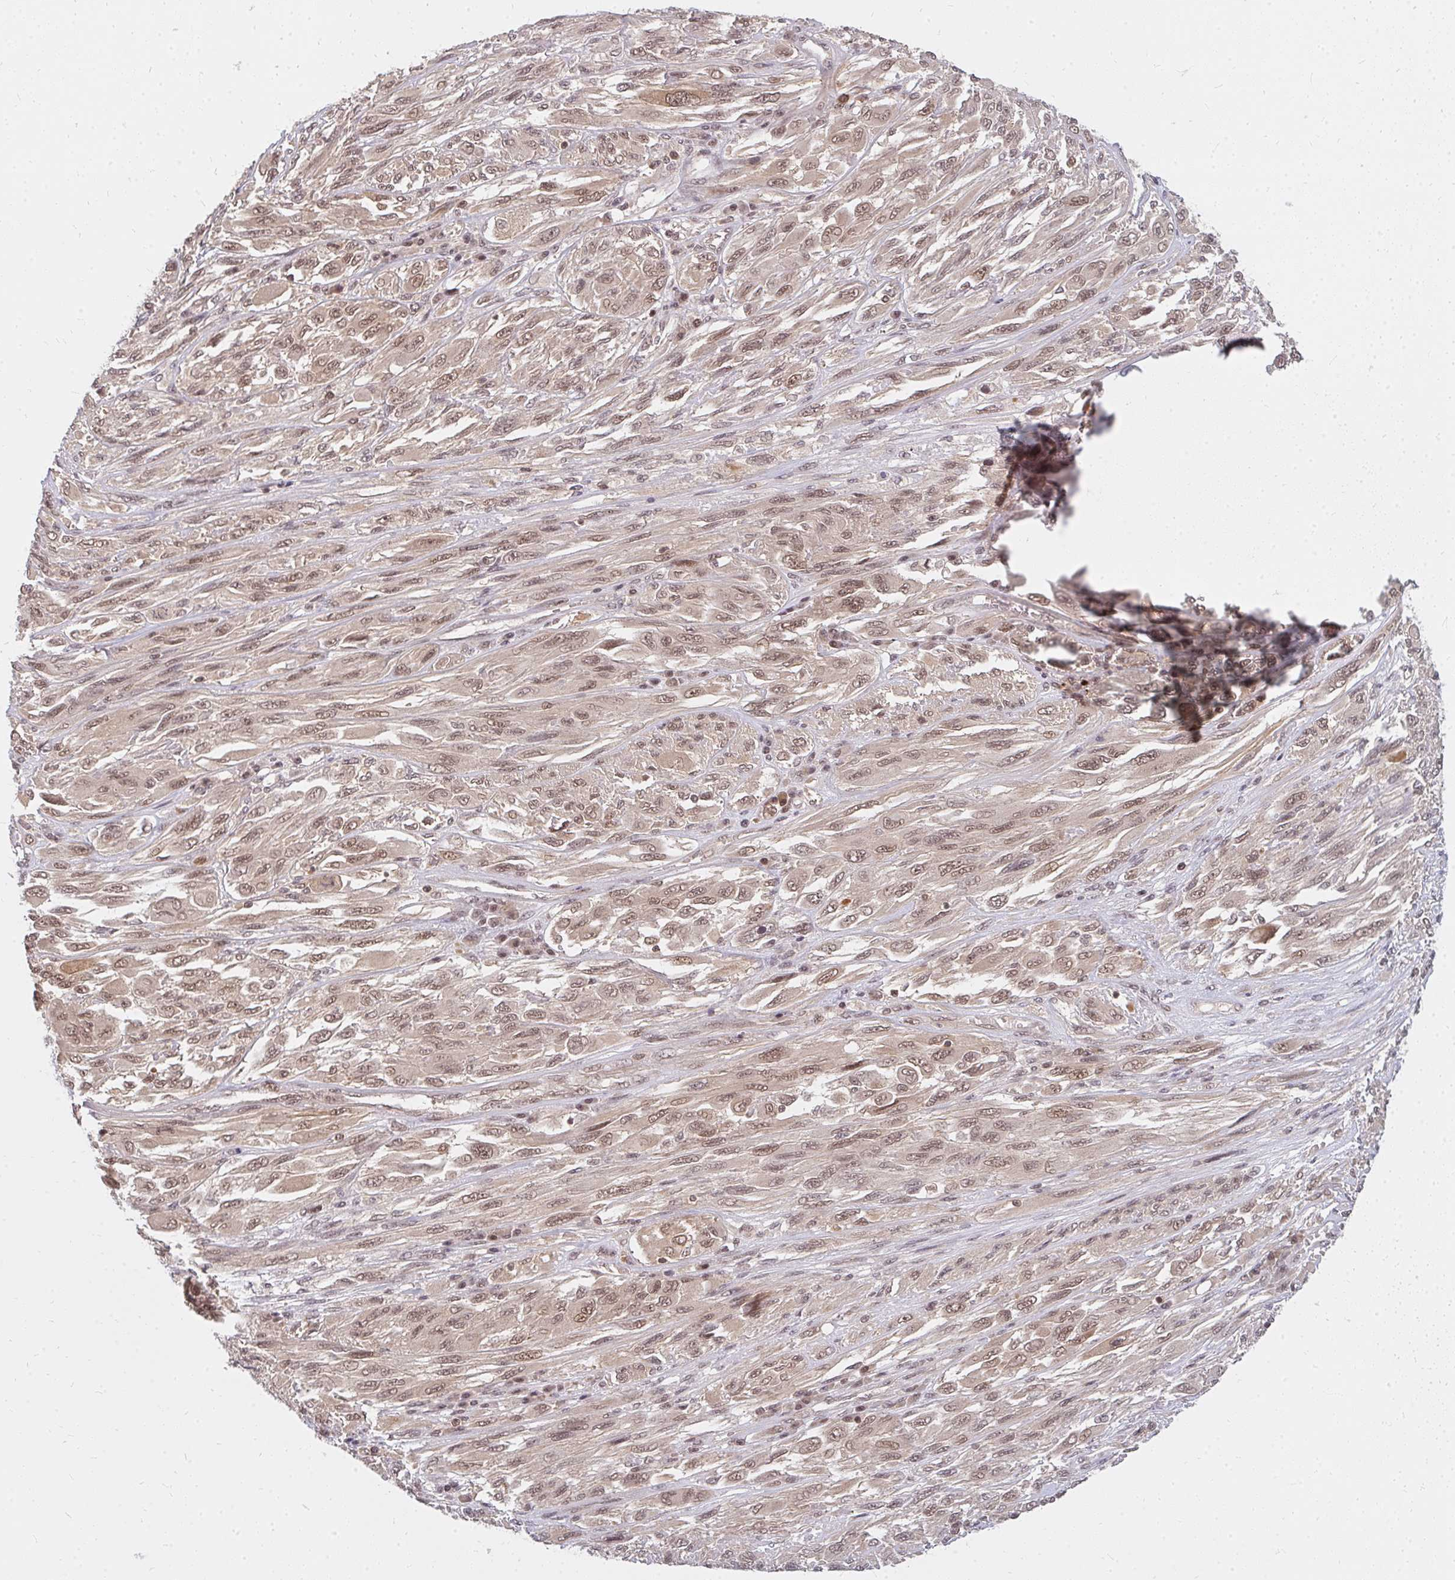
{"staining": {"intensity": "moderate", "quantity": ">75%", "location": "nuclear"}, "tissue": "melanoma", "cell_type": "Tumor cells", "image_type": "cancer", "snomed": [{"axis": "morphology", "description": "Malignant melanoma, NOS"}, {"axis": "topography", "description": "Skin"}], "caption": "A brown stain highlights moderate nuclear expression of a protein in malignant melanoma tumor cells. (DAB IHC with brightfield microscopy, high magnification).", "gene": "GTF3C6", "patient": {"sex": "female", "age": 91}}